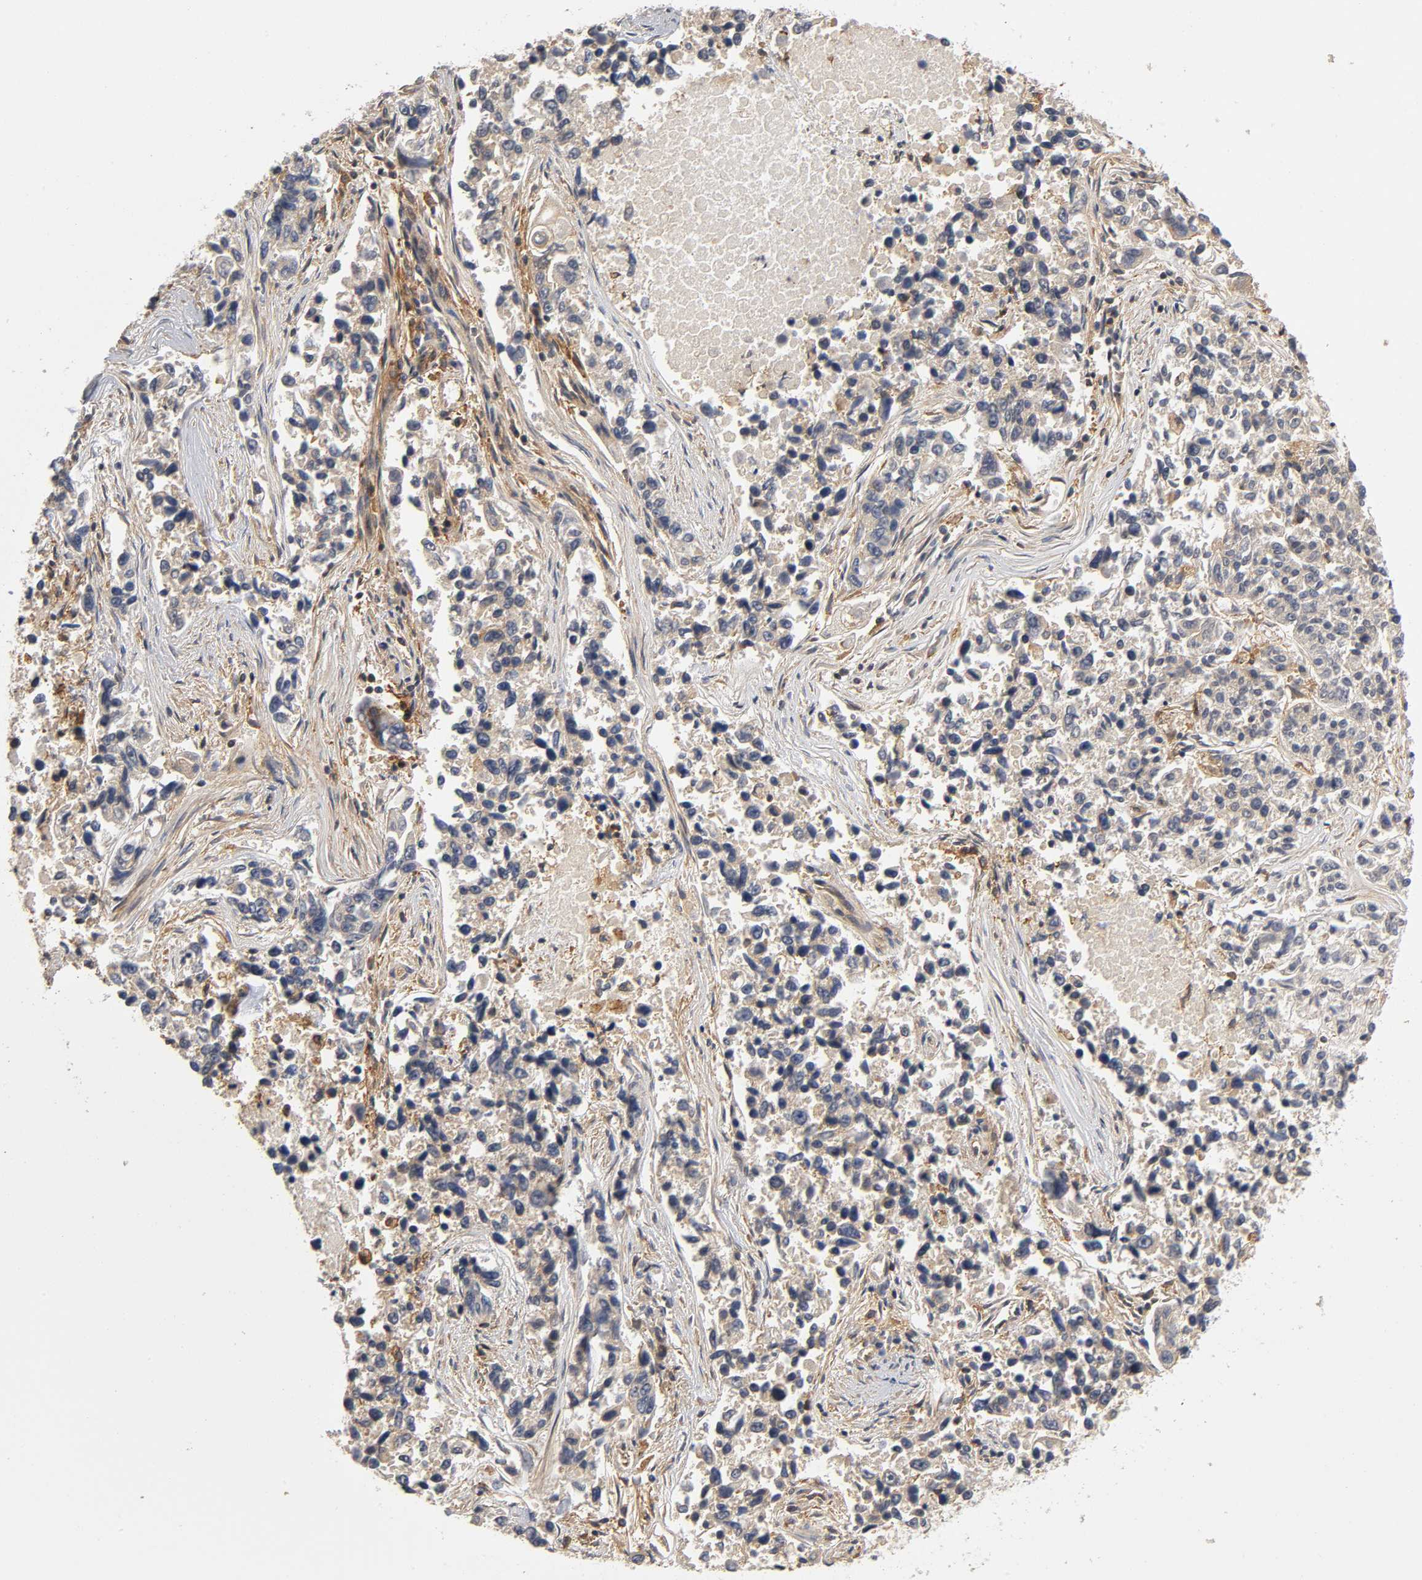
{"staining": {"intensity": "moderate", "quantity": ">75%", "location": "cytoplasmic/membranous"}, "tissue": "lung cancer", "cell_type": "Tumor cells", "image_type": "cancer", "snomed": [{"axis": "morphology", "description": "Adenocarcinoma, NOS"}, {"axis": "topography", "description": "Lung"}], "caption": "The immunohistochemical stain labels moderate cytoplasmic/membranous expression in tumor cells of lung cancer (adenocarcinoma) tissue.", "gene": "ACTR2", "patient": {"sex": "male", "age": 84}}